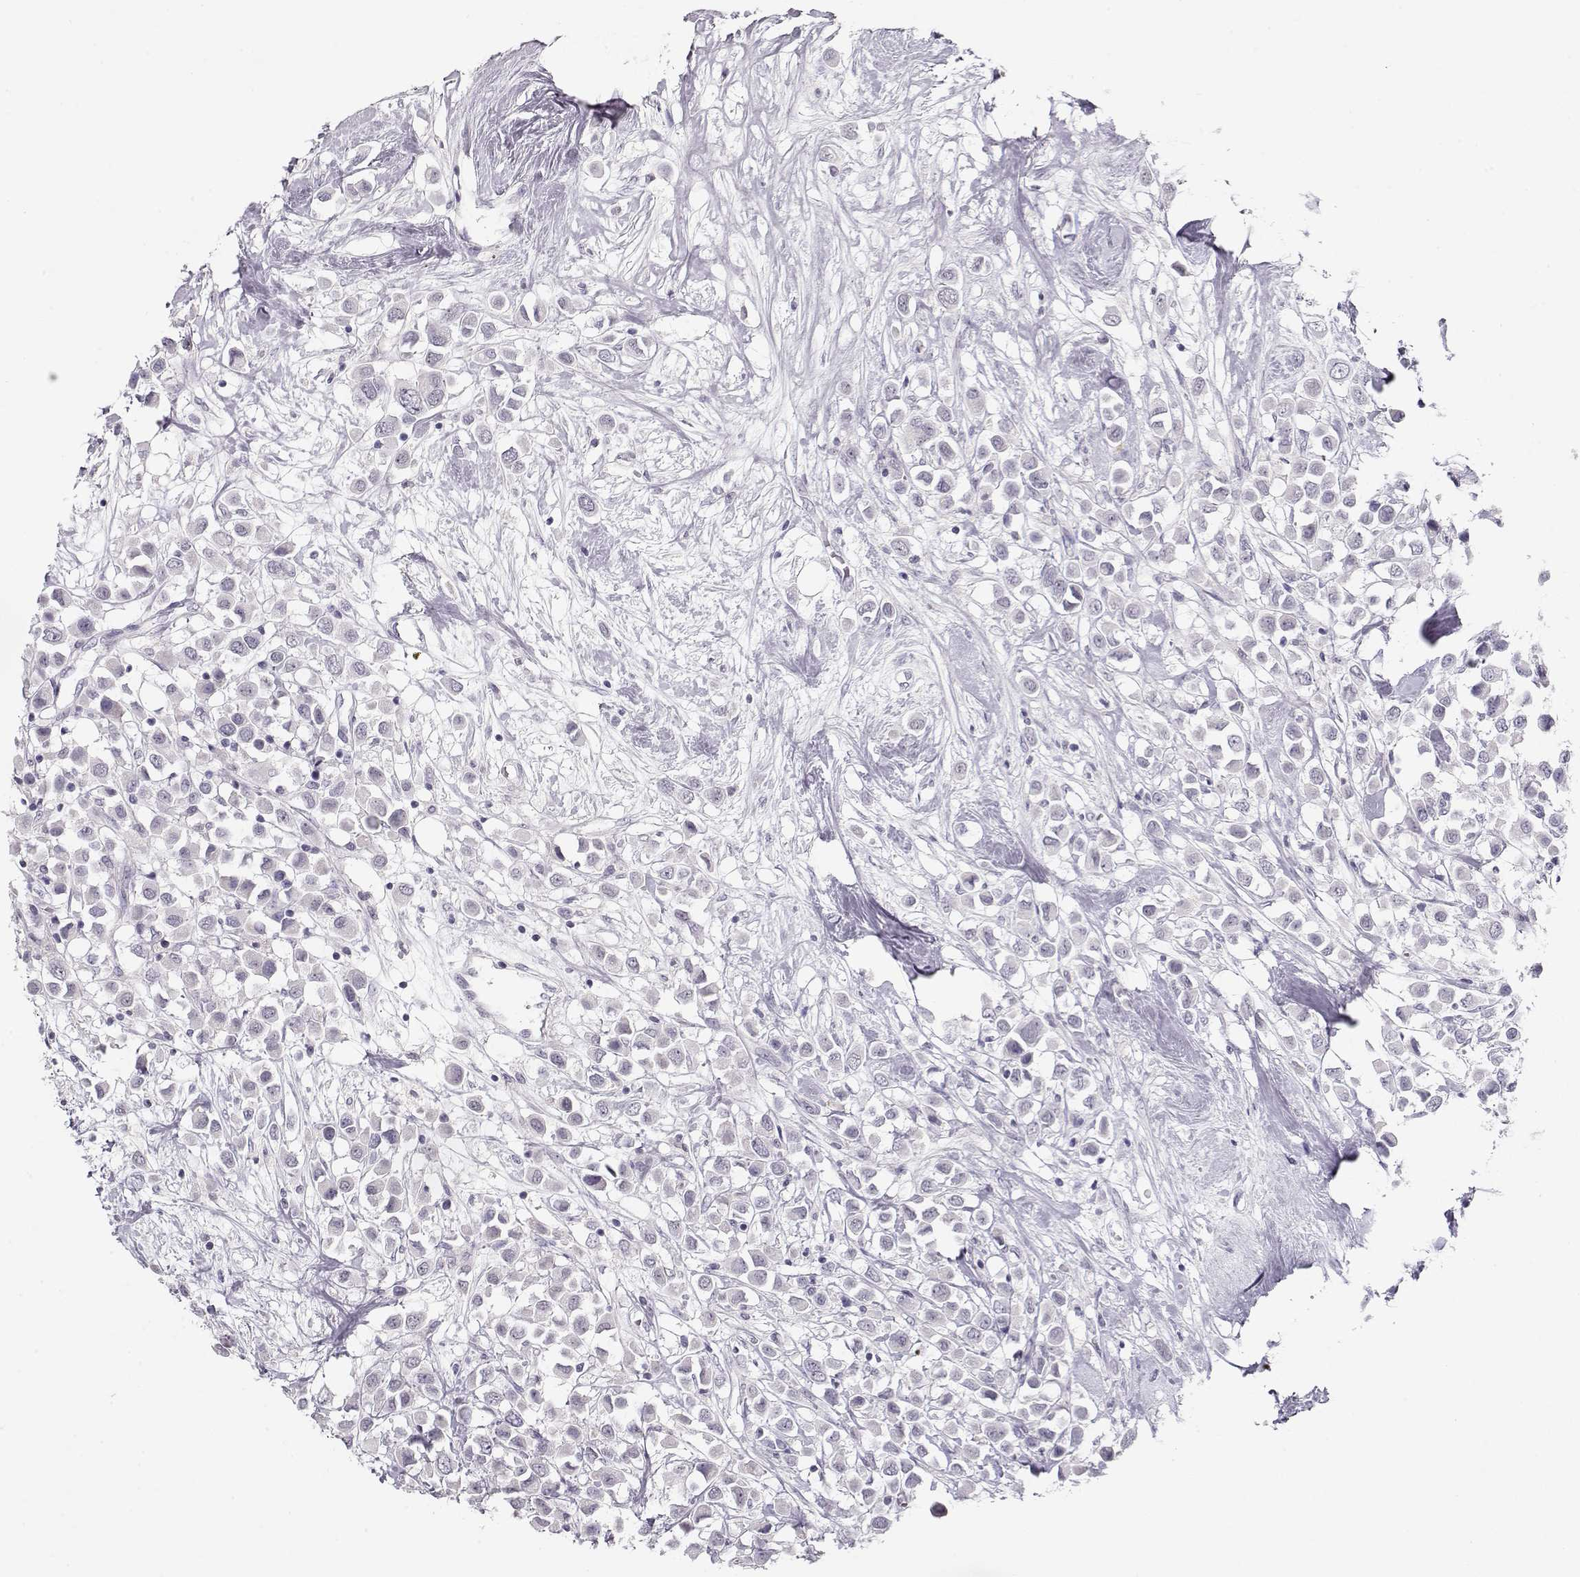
{"staining": {"intensity": "negative", "quantity": "none", "location": "none"}, "tissue": "breast cancer", "cell_type": "Tumor cells", "image_type": "cancer", "snomed": [{"axis": "morphology", "description": "Duct carcinoma"}, {"axis": "topography", "description": "Breast"}], "caption": "Immunohistochemistry (IHC) photomicrograph of neoplastic tissue: human breast cancer stained with DAB (3,3'-diaminobenzidine) shows no significant protein staining in tumor cells.", "gene": "IMPG1", "patient": {"sex": "female", "age": 61}}